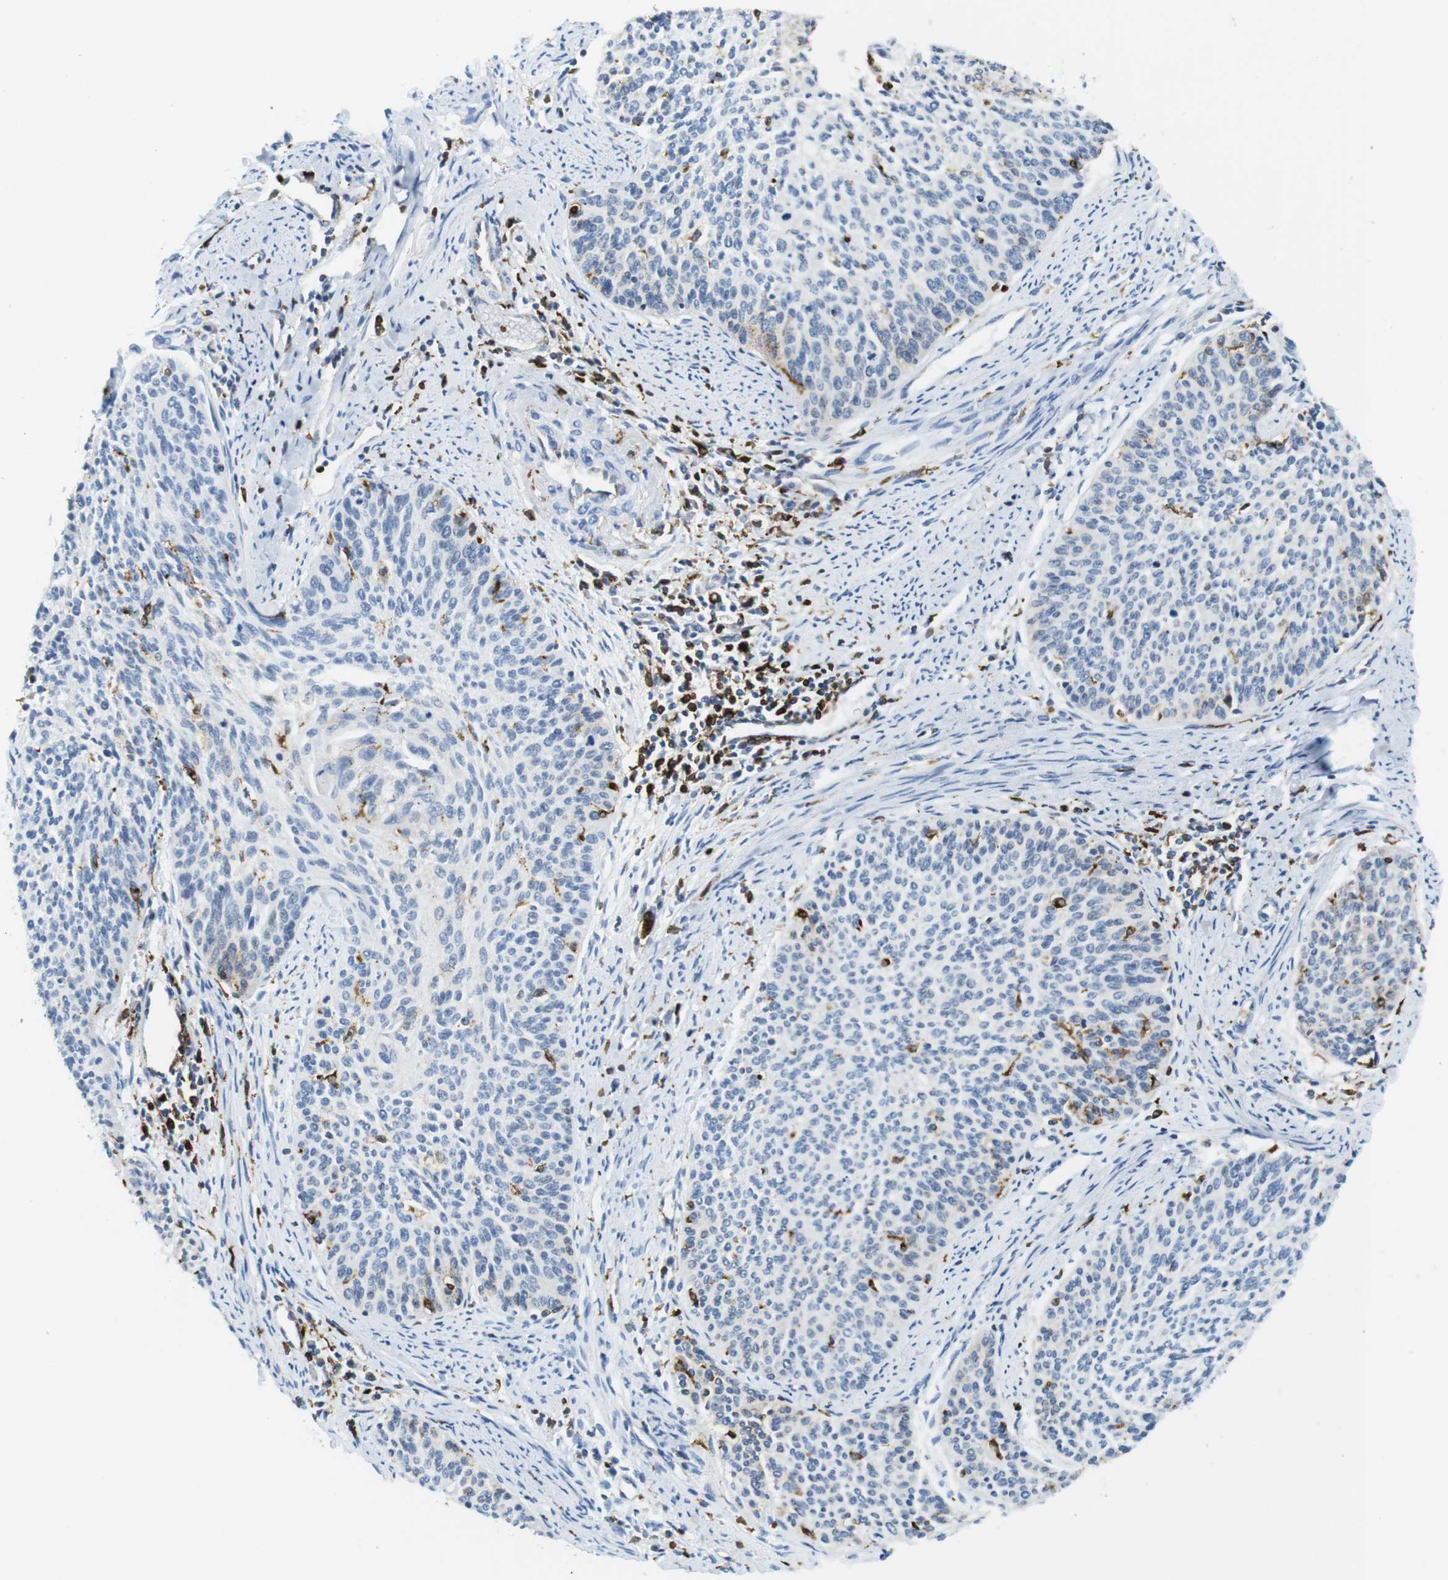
{"staining": {"intensity": "weak", "quantity": "<25%", "location": "cytoplasmic/membranous"}, "tissue": "cervical cancer", "cell_type": "Tumor cells", "image_type": "cancer", "snomed": [{"axis": "morphology", "description": "Squamous cell carcinoma, NOS"}, {"axis": "topography", "description": "Cervix"}], "caption": "High power microscopy histopathology image of an immunohistochemistry (IHC) photomicrograph of cervical cancer (squamous cell carcinoma), revealing no significant positivity in tumor cells.", "gene": "CIITA", "patient": {"sex": "female", "age": 55}}